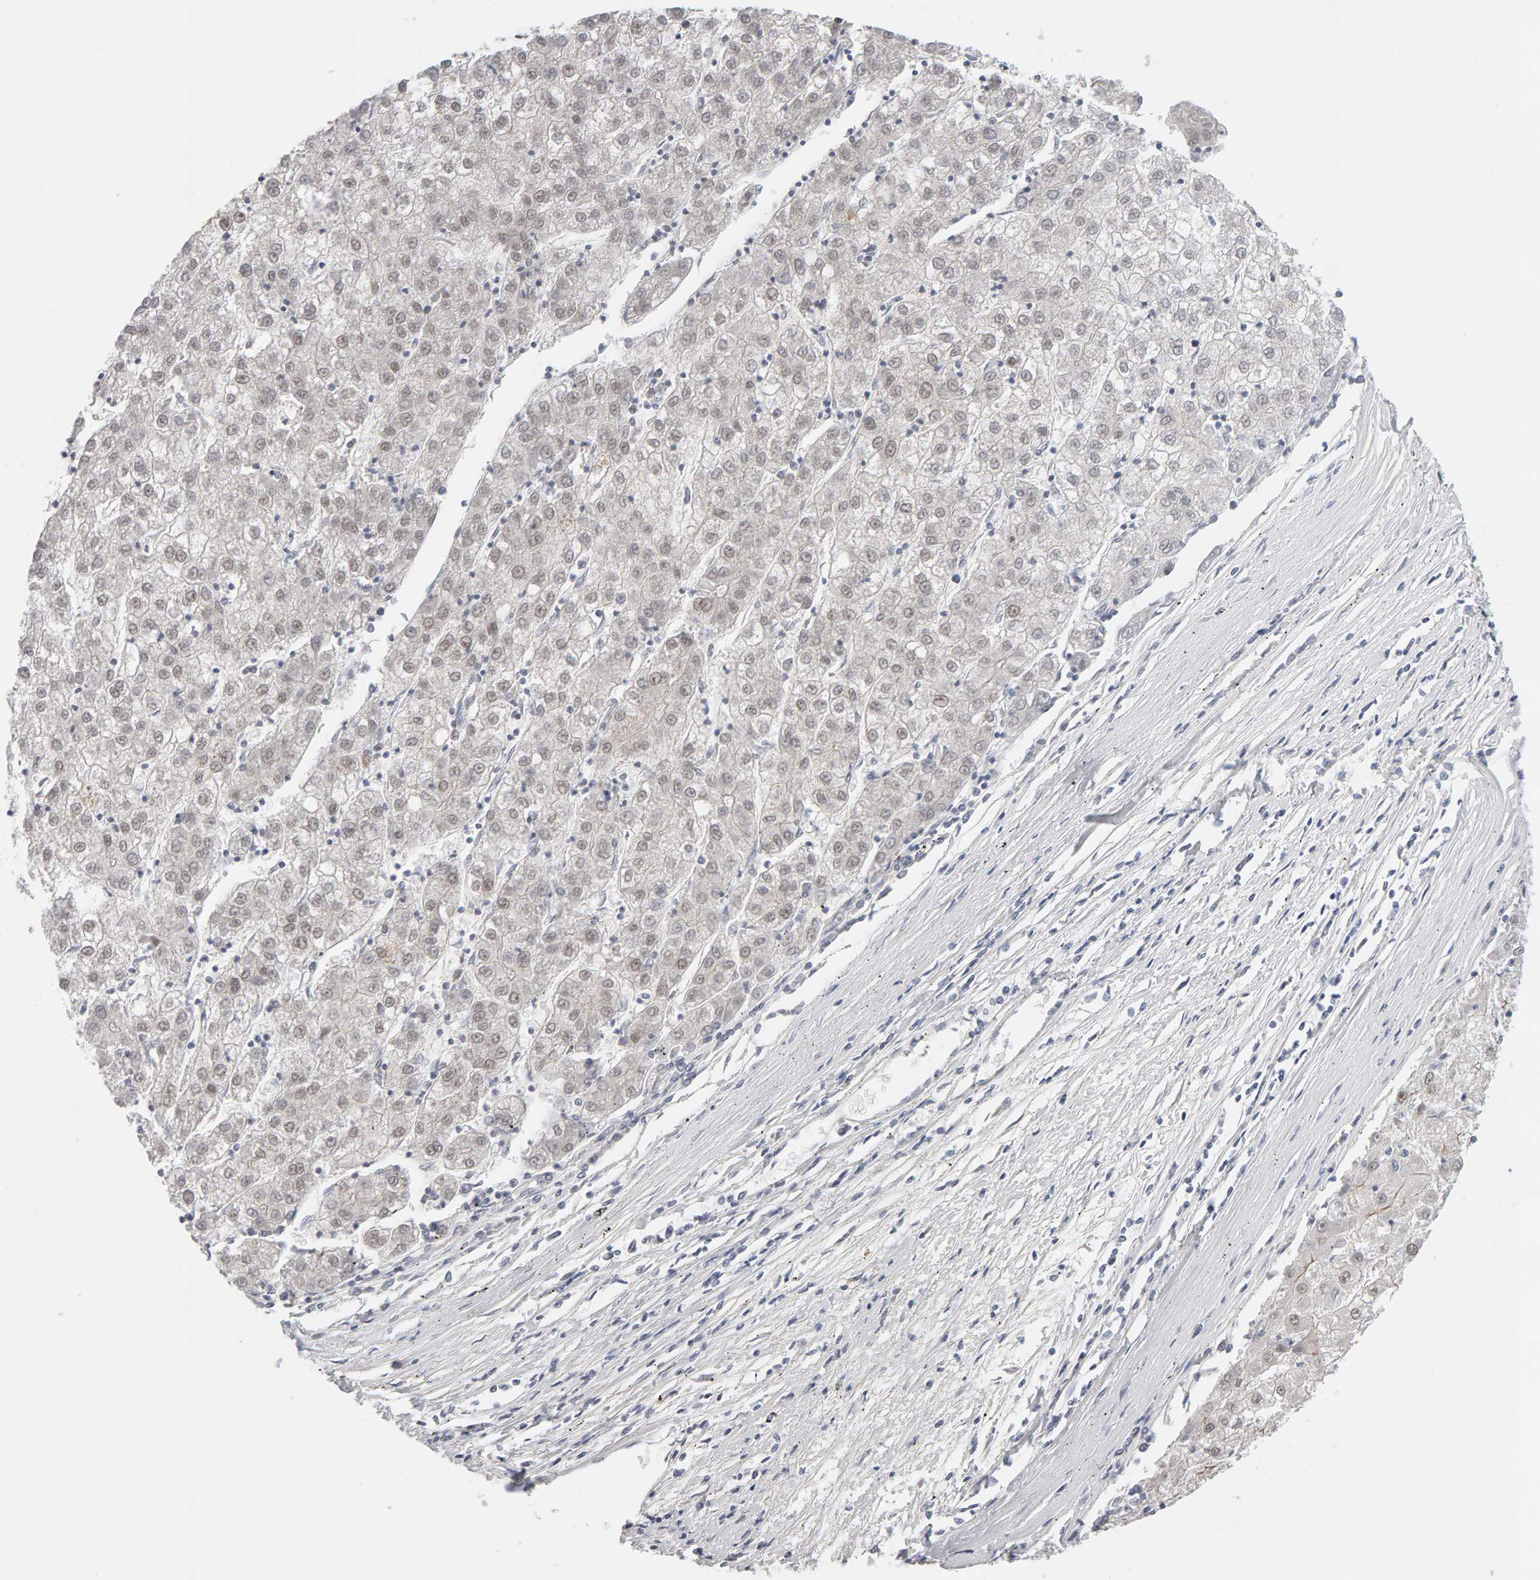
{"staining": {"intensity": "weak", "quantity": ">75%", "location": "nuclear"}, "tissue": "liver cancer", "cell_type": "Tumor cells", "image_type": "cancer", "snomed": [{"axis": "morphology", "description": "Carcinoma, Hepatocellular, NOS"}, {"axis": "topography", "description": "Liver"}], "caption": "Hepatocellular carcinoma (liver) was stained to show a protein in brown. There is low levels of weak nuclear positivity in about >75% of tumor cells. (DAB (3,3'-diaminobenzidine) = brown stain, brightfield microscopy at high magnification).", "gene": "HNF4A", "patient": {"sex": "male", "age": 72}}